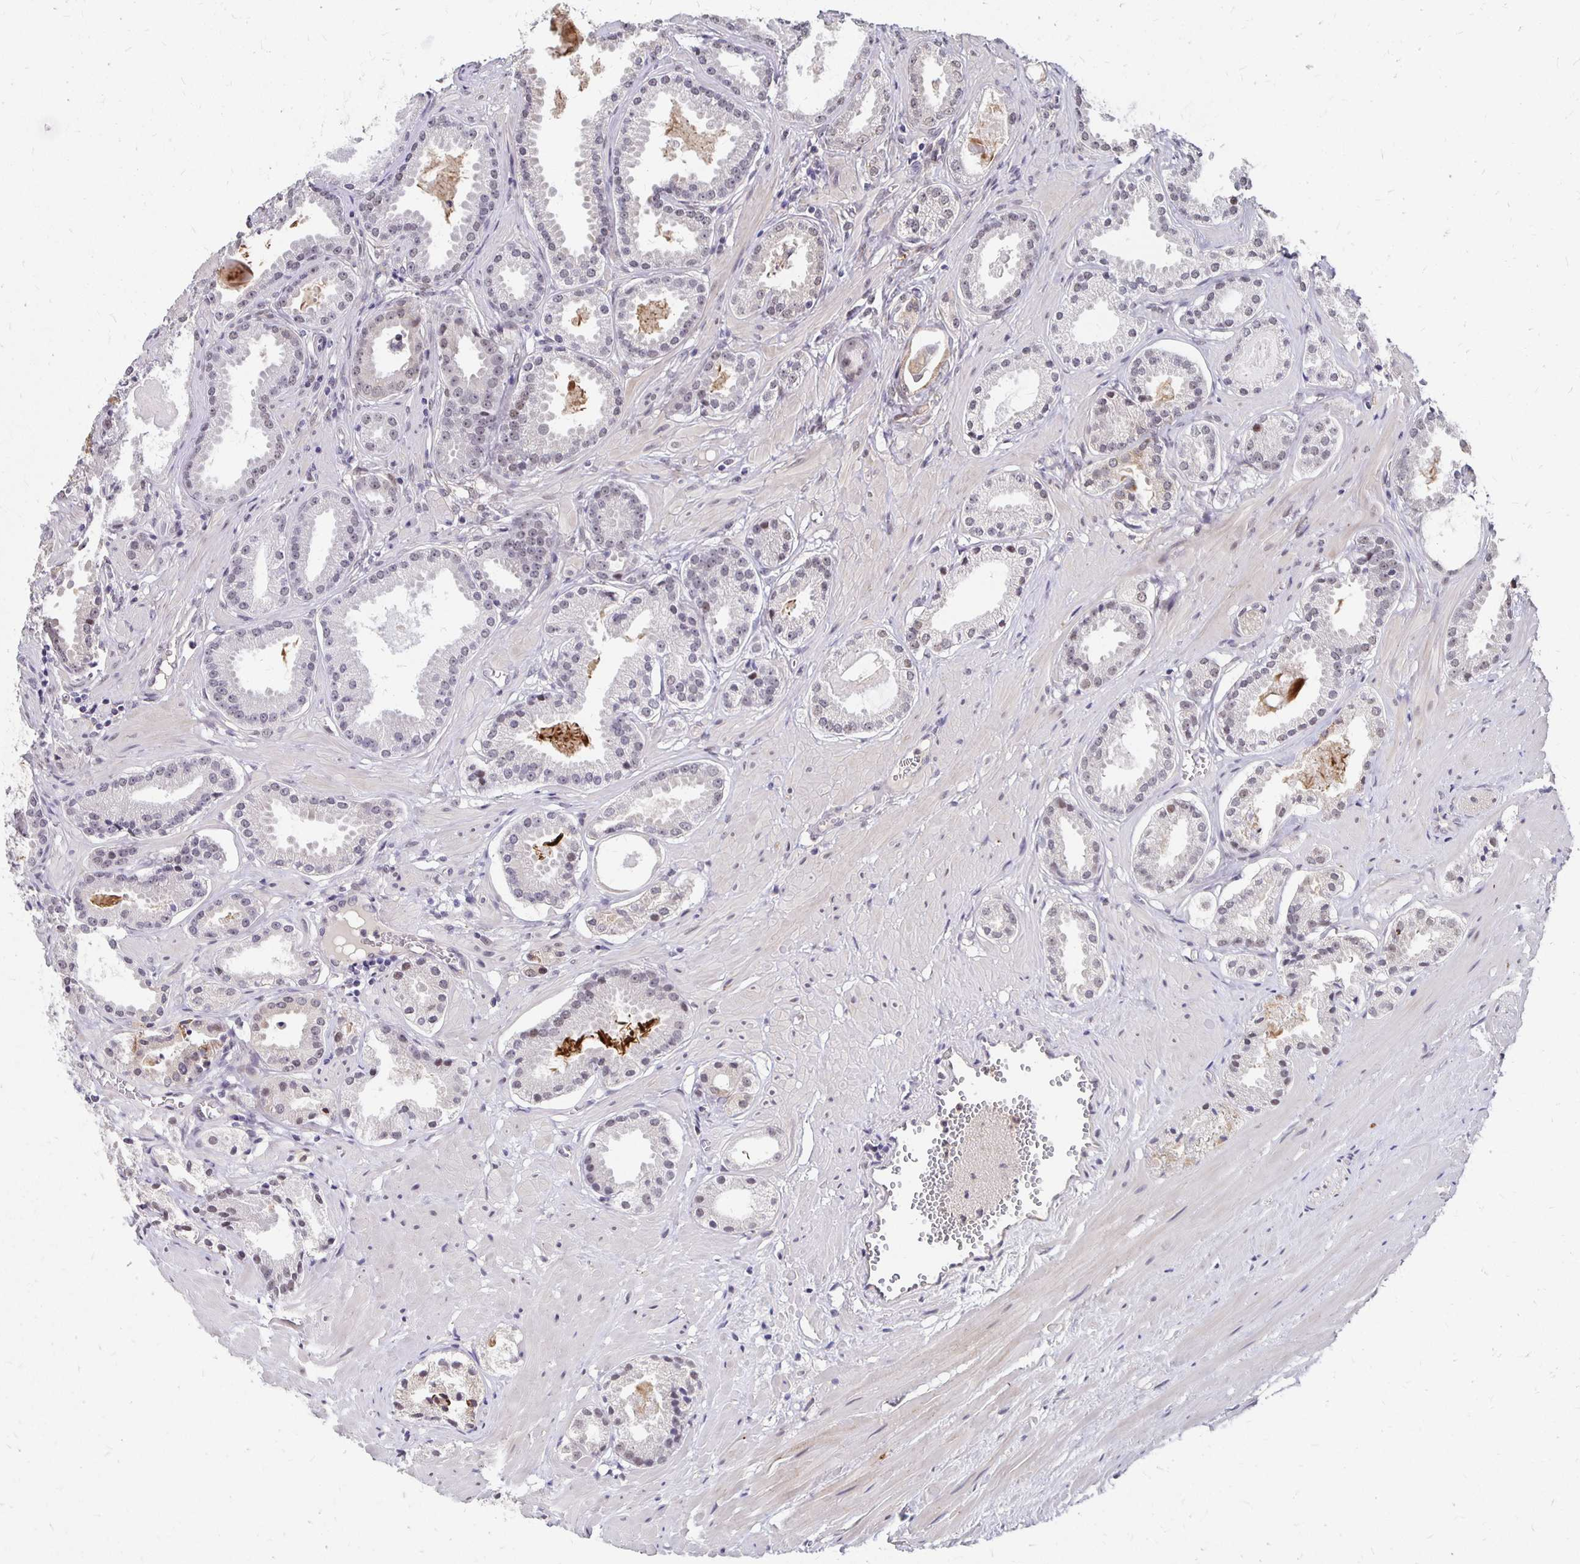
{"staining": {"intensity": "negative", "quantity": "none", "location": "none"}, "tissue": "prostate cancer", "cell_type": "Tumor cells", "image_type": "cancer", "snomed": [{"axis": "morphology", "description": "Adenocarcinoma, NOS"}, {"axis": "morphology", "description": "Adenocarcinoma, Low grade"}, {"axis": "topography", "description": "Prostate"}], "caption": "DAB immunohistochemical staining of prostate cancer (low-grade adenocarcinoma) reveals no significant staining in tumor cells.", "gene": "CLASRP", "patient": {"sex": "male", "age": 64}}